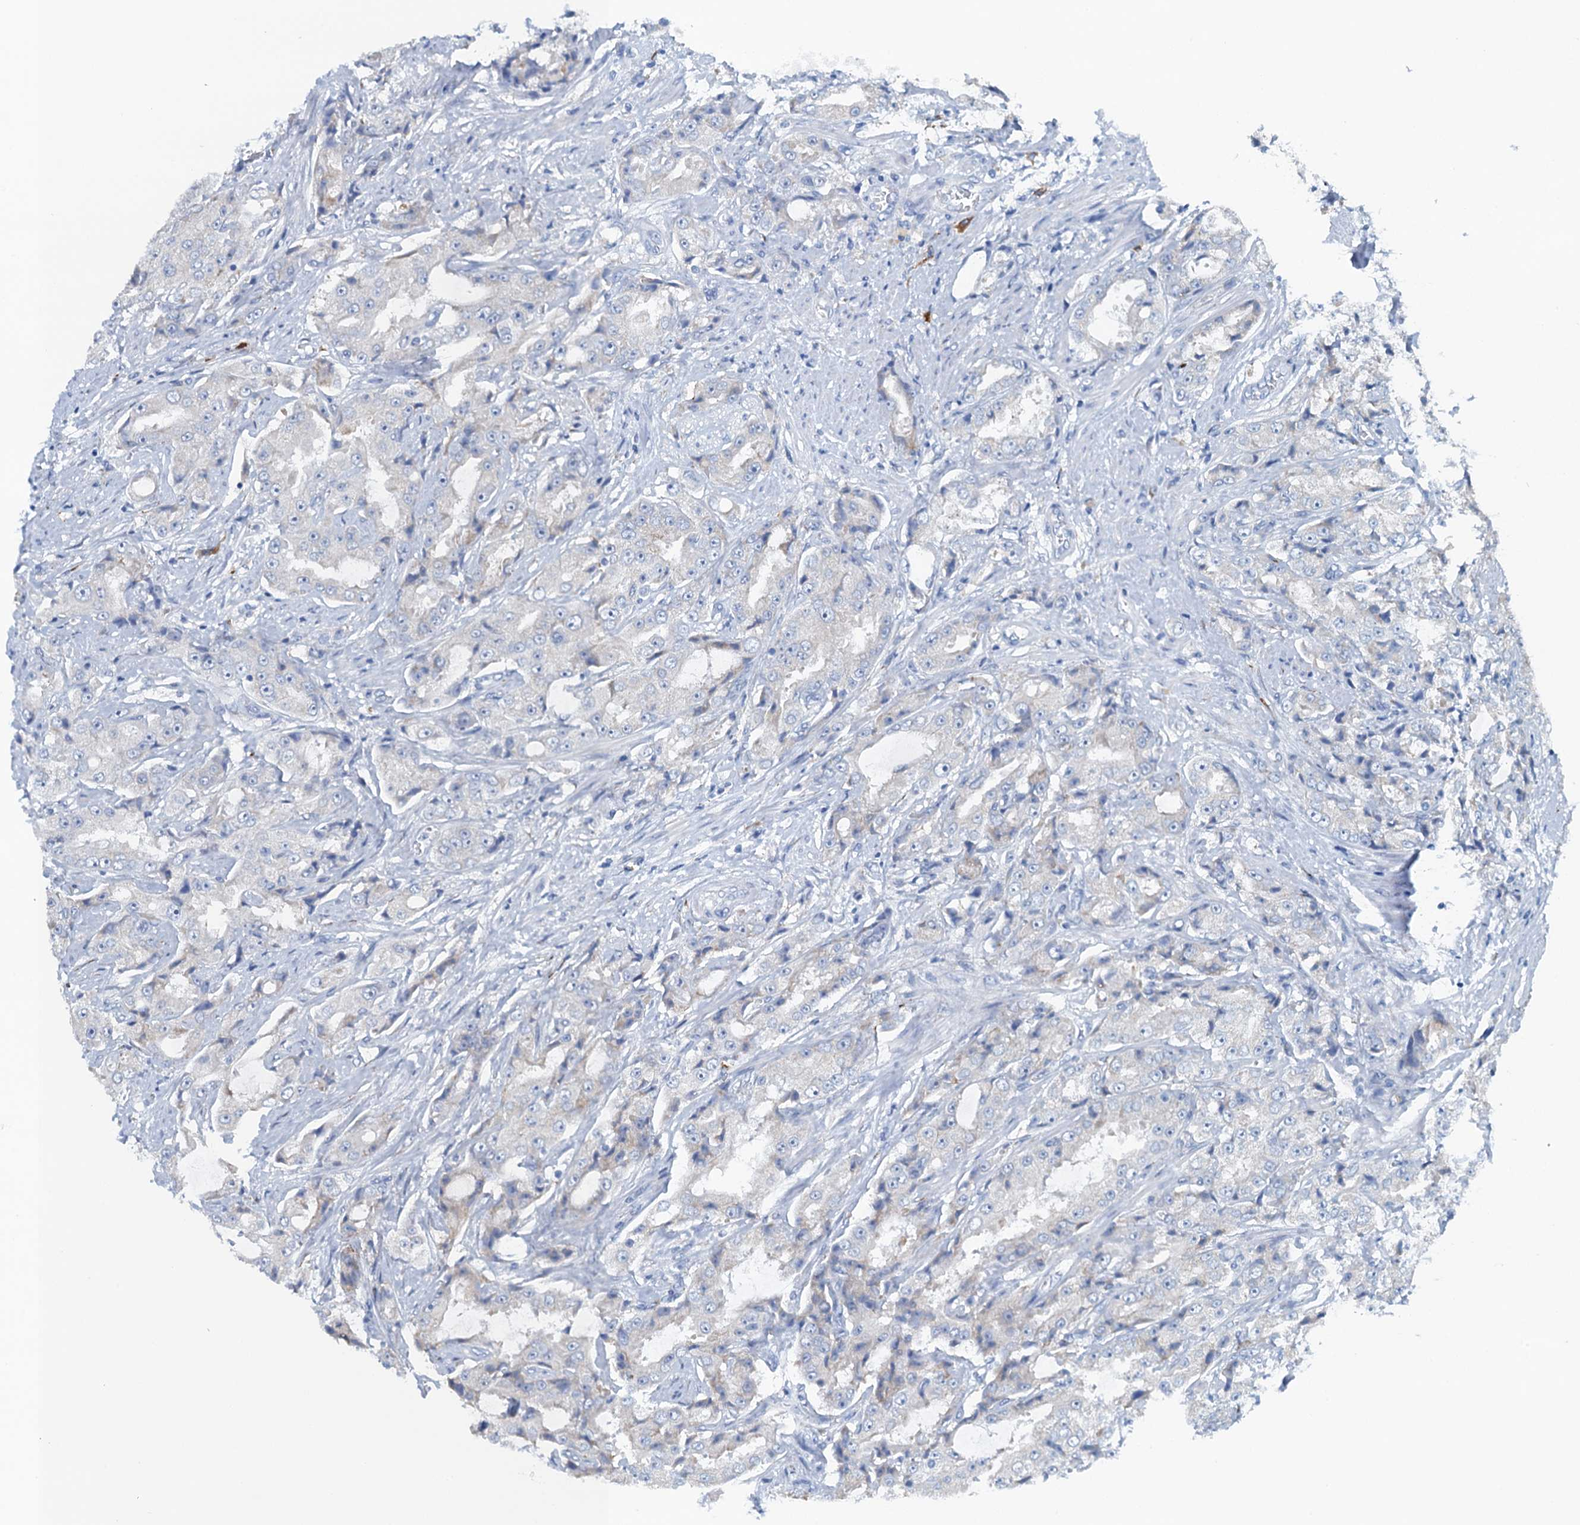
{"staining": {"intensity": "negative", "quantity": "none", "location": "none"}, "tissue": "prostate cancer", "cell_type": "Tumor cells", "image_type": "cancer", "snomed": [{"axis": "morphology", "description": "Adenocarcinoma, High grade"}, {"axis": "topography", "description": "Prostate"}], "caption": "Immunohistochemical staining of prostate cancer (adenocarcinoma (high-grade)) exhibits no significant staining in tumor cells.", "gene": "CBLIF", "patient": {"sex": "male", "age": 73}}